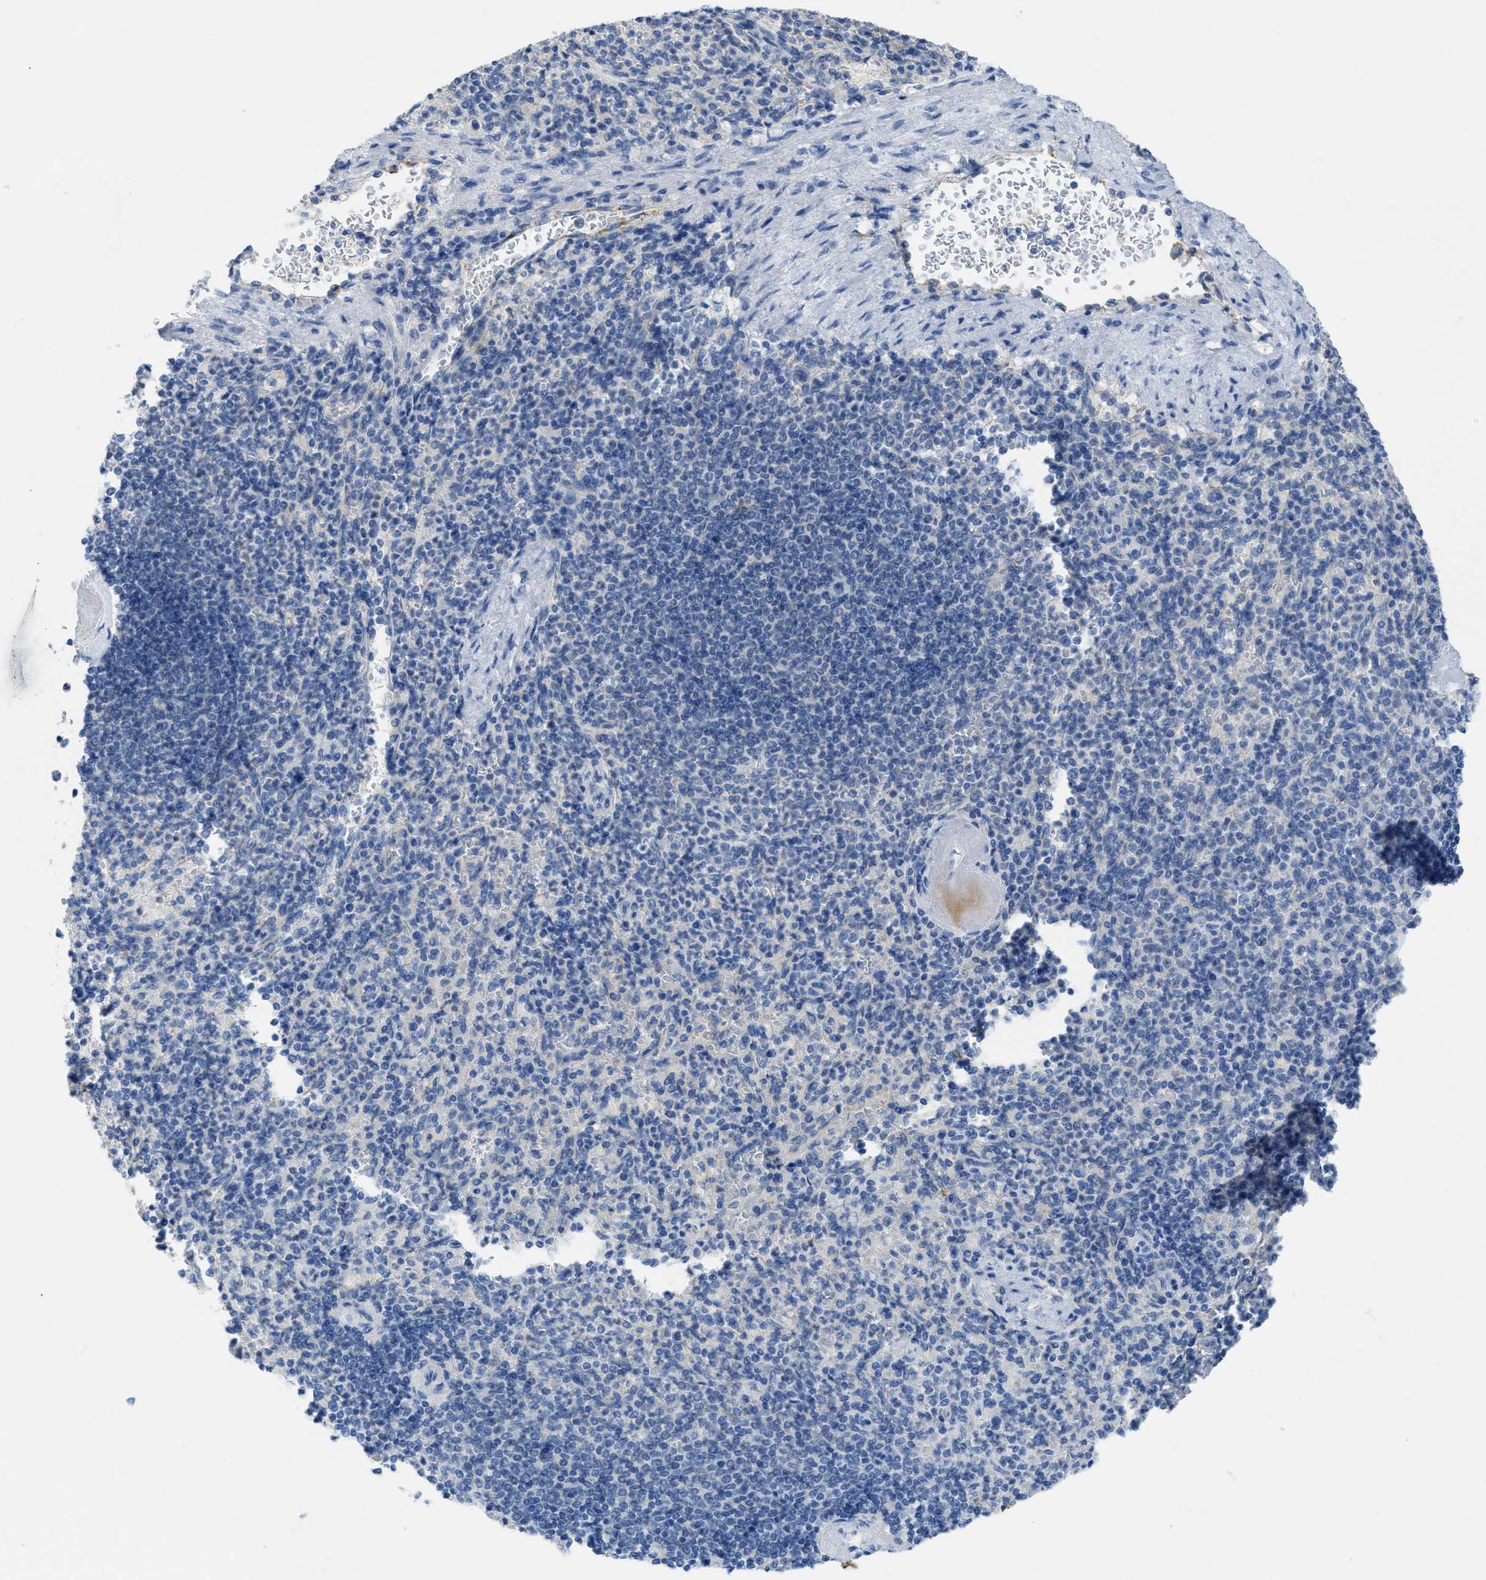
{"staining": {"intensity": "negative", "quantity": "none", "location": "none"}, "tissue": "spleen", "cell_type": "Cells in red pulp", "image_type": "normal", "snomed": [{"axis": "morphology", "description": "Normal tissue, NOS"}, {"axis": "topography", "description": "Spleen"}], "caption": "Spleen stained for a protein using IHC exhibits no positivity cells in red pulp.", "gene": "CNNM4", "patient": {"sex": "female", "age": 74}}